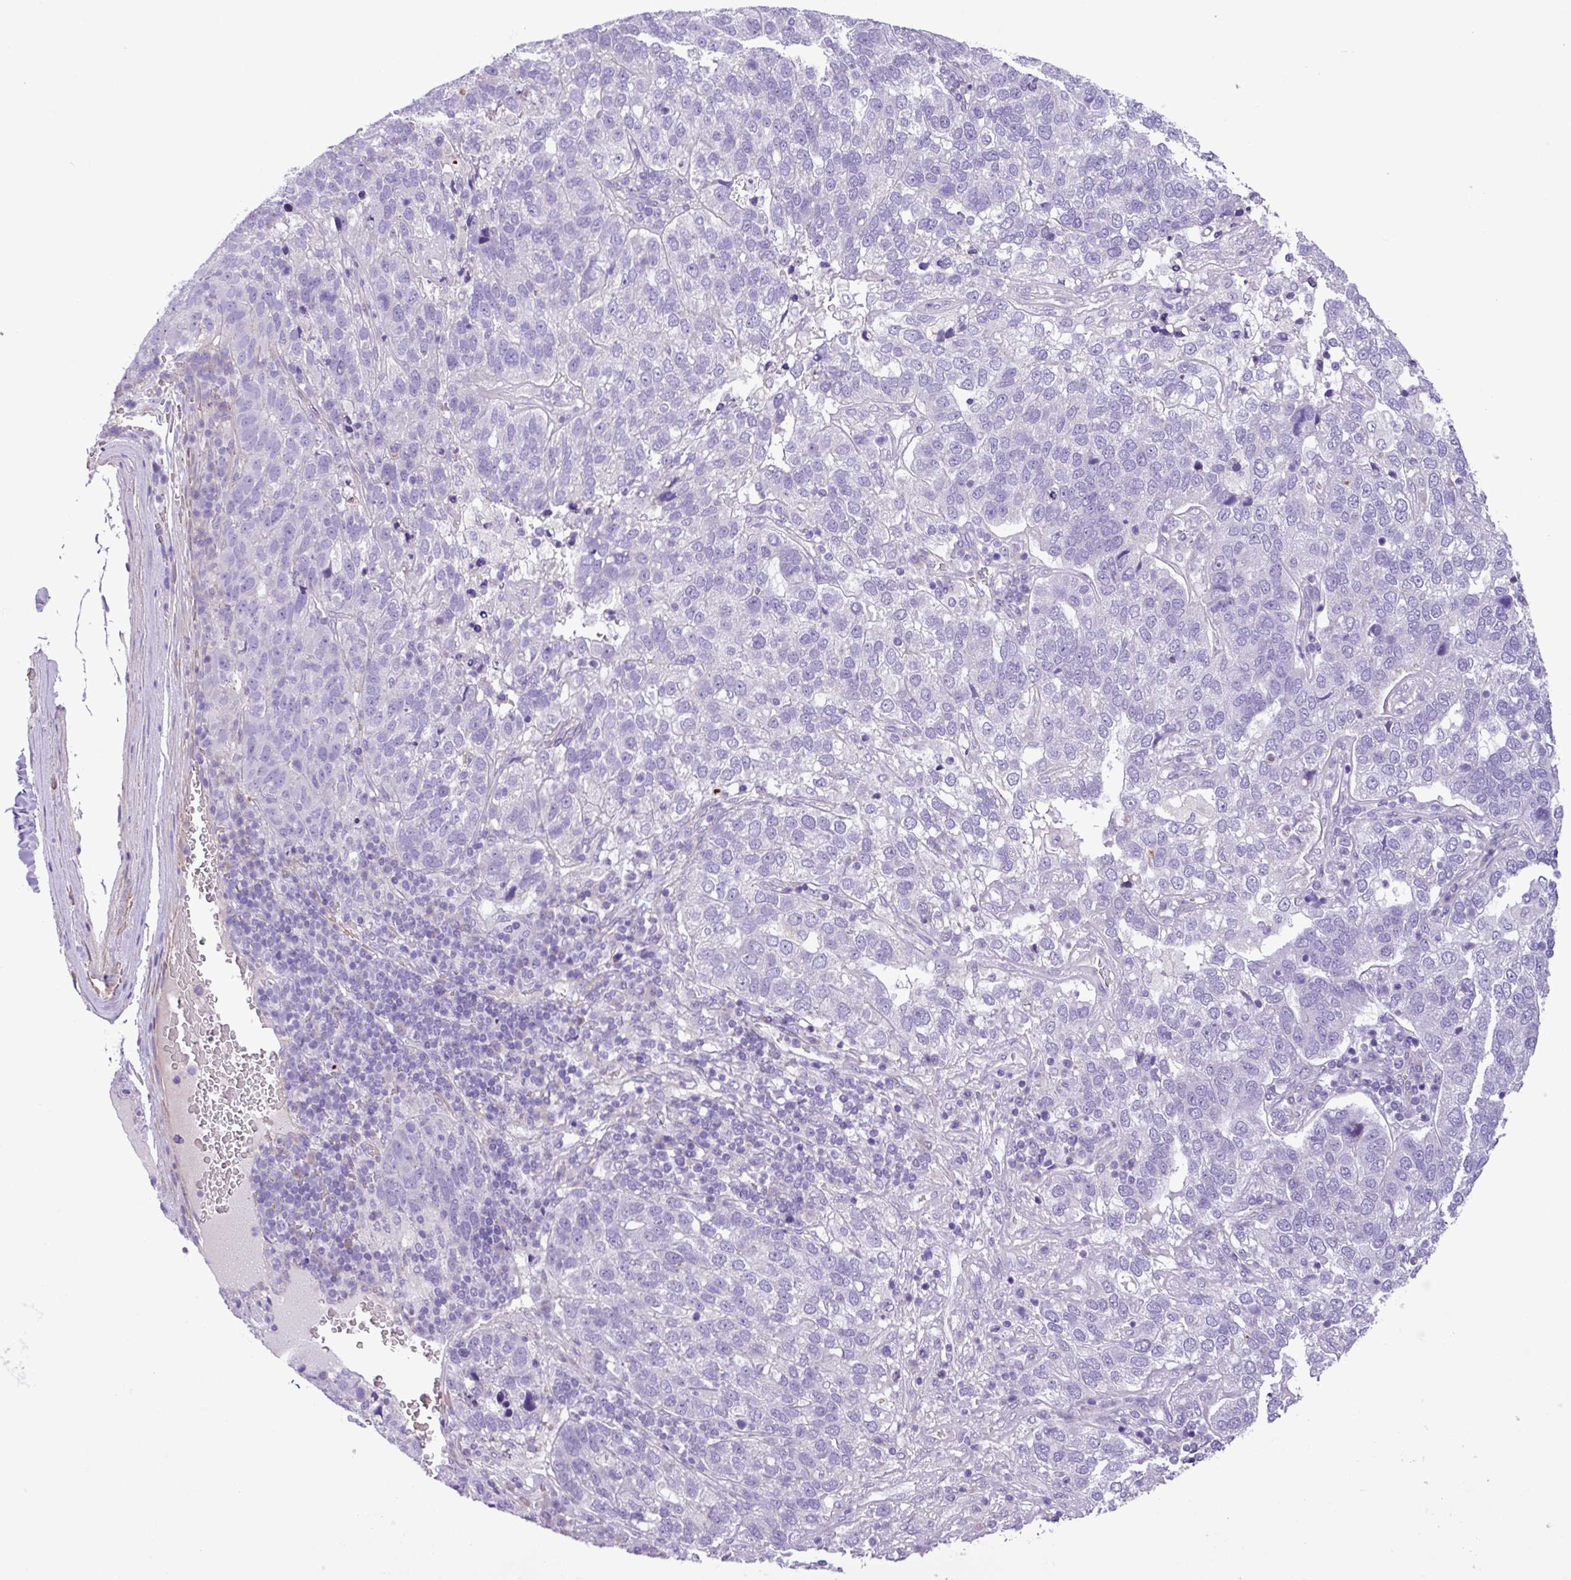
{"staining": {"intensity": "negative", "quantity": "none", "location": "none"}, "tissue": "pancreatic cancer", "cell_type": "Tumor cells", "image_type": "cancer", "snomed": [{"axis": "morphology", "description": "Adenocarcinoma, NOS"}, {"axis": "topography", "description": "Pancreas"}], "caption": "Tumor cells are negative for brown protein staining in adenocarcinoma (pancreatic).", "gene": "C11orf91", "patient": {"sex": "female", "age": 61}}